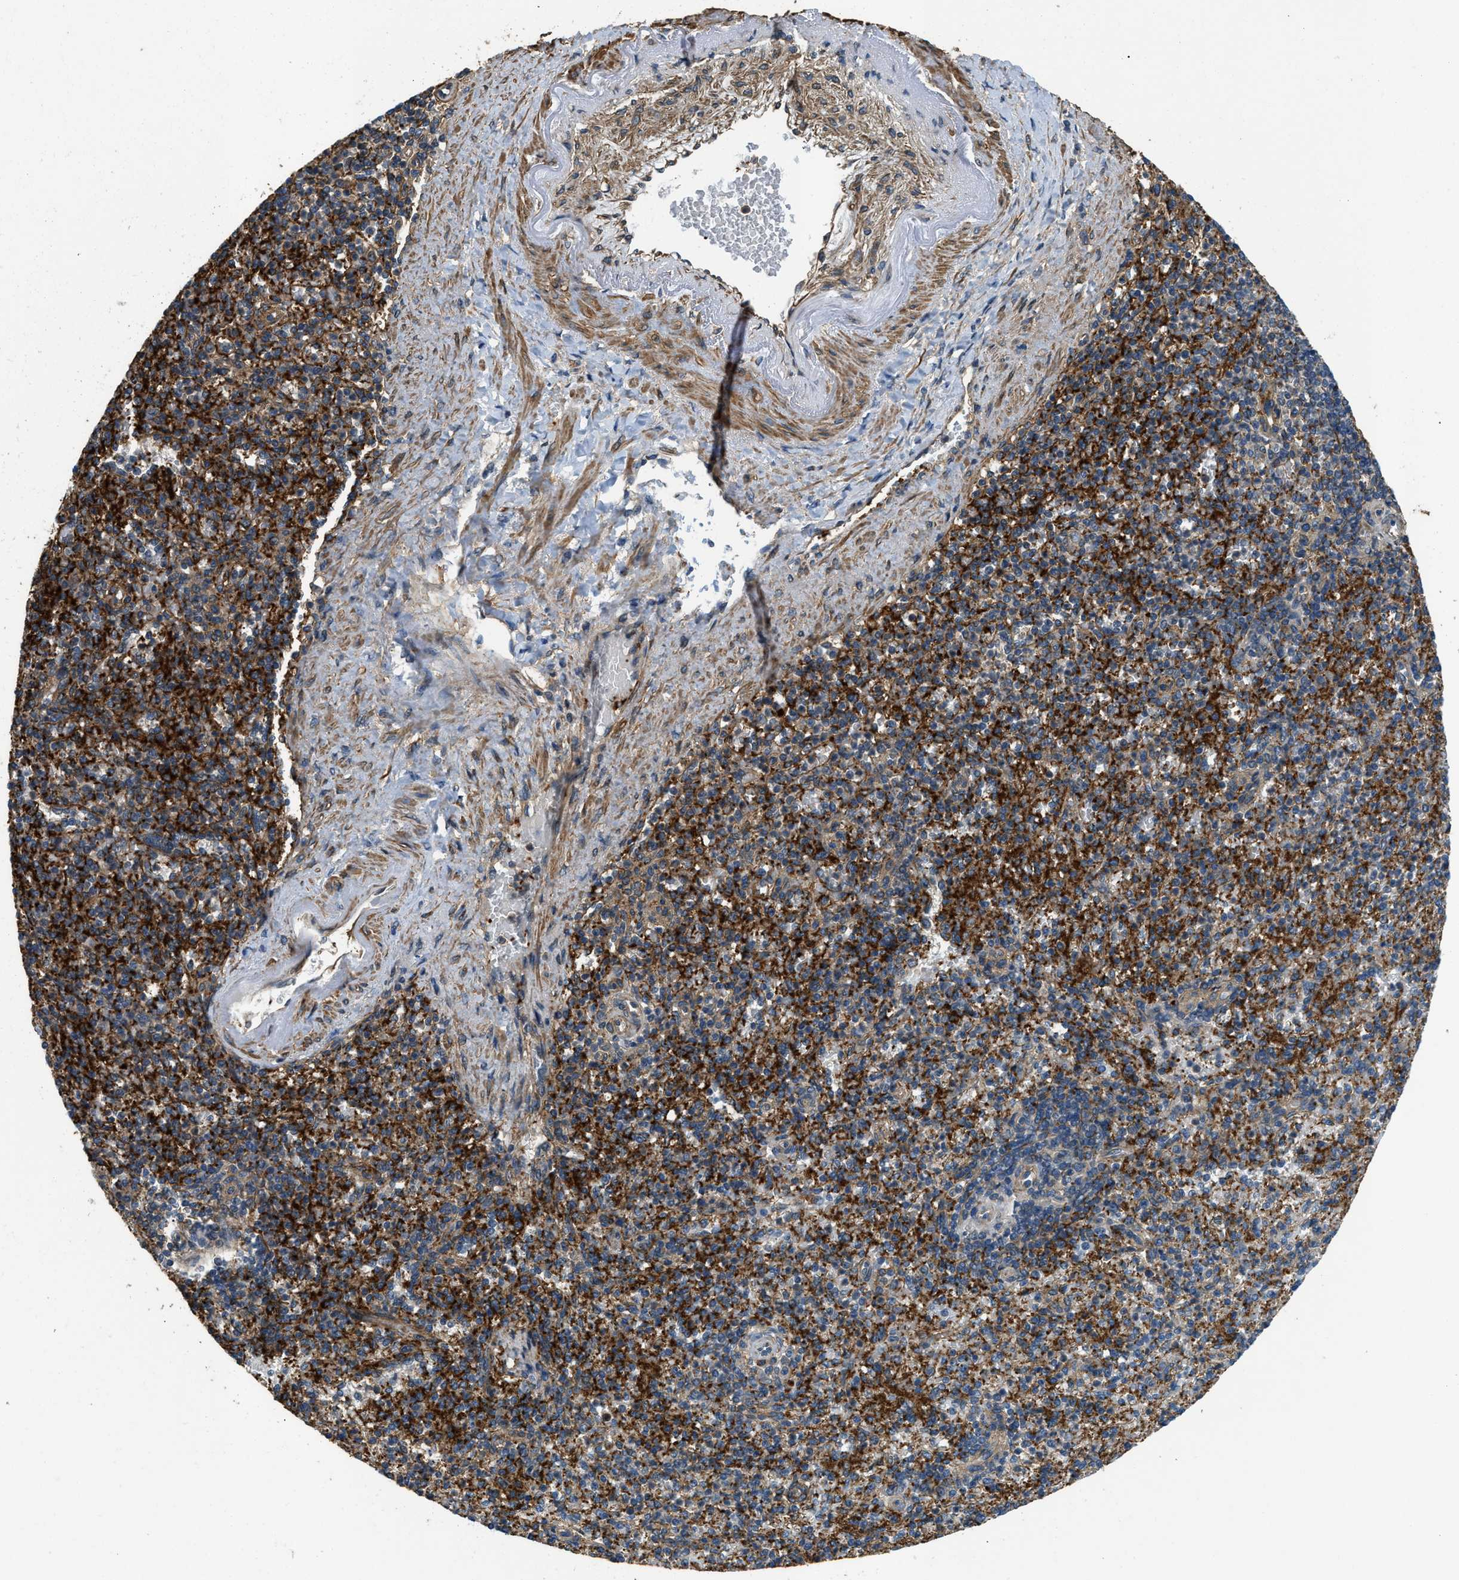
{"staining": {"intensity": "moderate", "quantity": ">75%", "location": "cytoplasmic/membranous"}, "tissue": "spleen", "cell_type": "Cells in red pulp", "image_type": "normal", "snomed": [{"axis": "morphology", "description": "Normal tissue, NOS"}, {"axis": "topography", "description": "Spleen"}], "caption": "Immunohistochemical staining of benign spleen displays medium levels of moderate cytoplasmic/membranous staining in approximately >75% of cells in red pulp.", "gene": "CGN", "patient": {"sex": "female", "age": 74}}